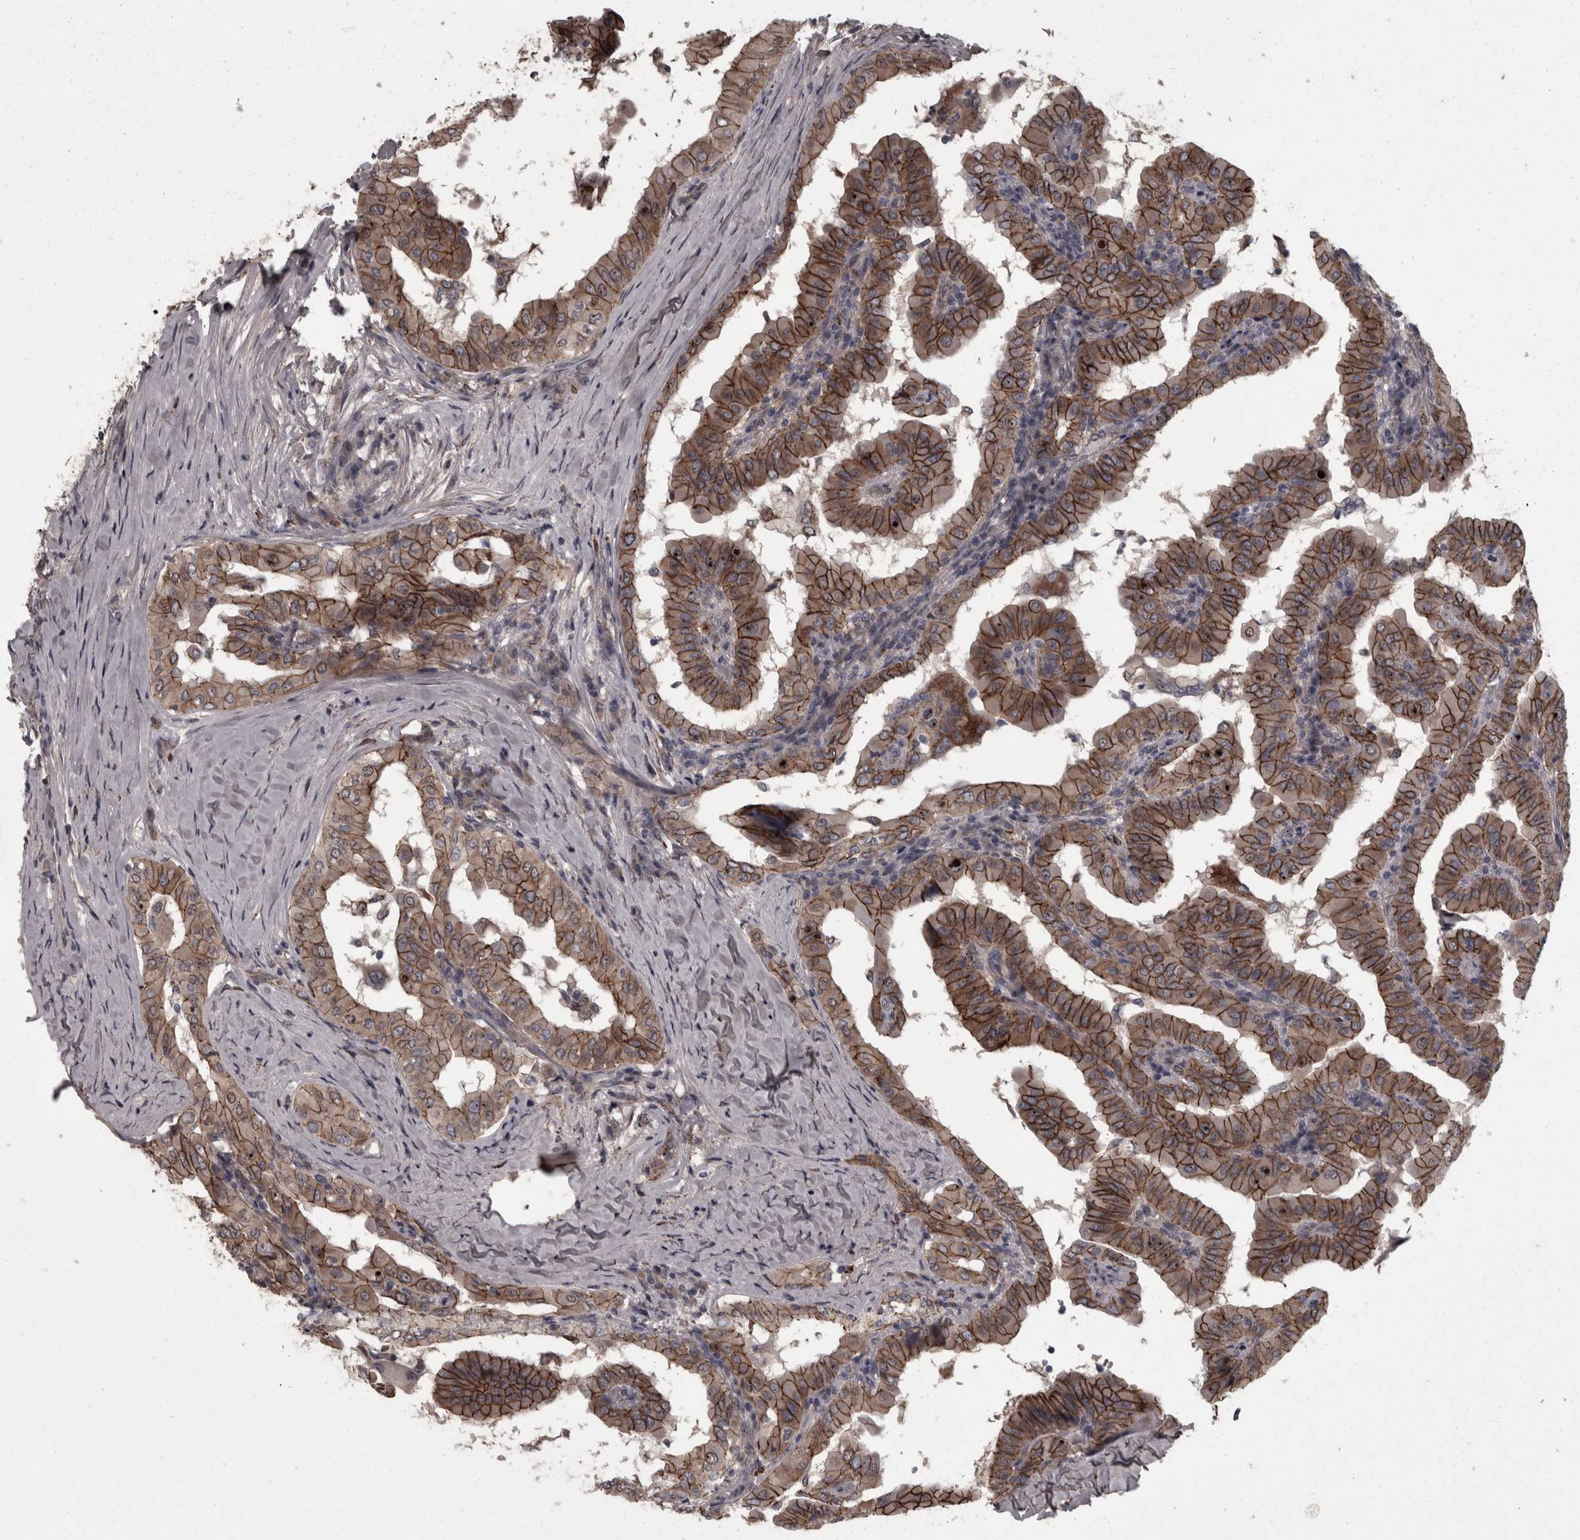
{"staining": {"intensity": "moderate", "quantity": ">75%", "location": "cytoplasmic/membranous"}, "tissue": "thyroid cancer", "cell_type": "Tumor cells", "image_type": "cancer", "snomed": [{"axis": "morphology", "description": "Papillary adenocarcinoma, NOS"}, {"axis": "topography", "description": "Thyroid gland"}], "caption": "IHC histopathology image of human papillary adenocarcinoma (thyroid) stained for a protein (brown), which displays medium levels of moderate cytoplasmic/membranous staining in about >75% of tumor cells.", "gene": "PCDH17", "patient": {"sex": "male", "age": 33}}